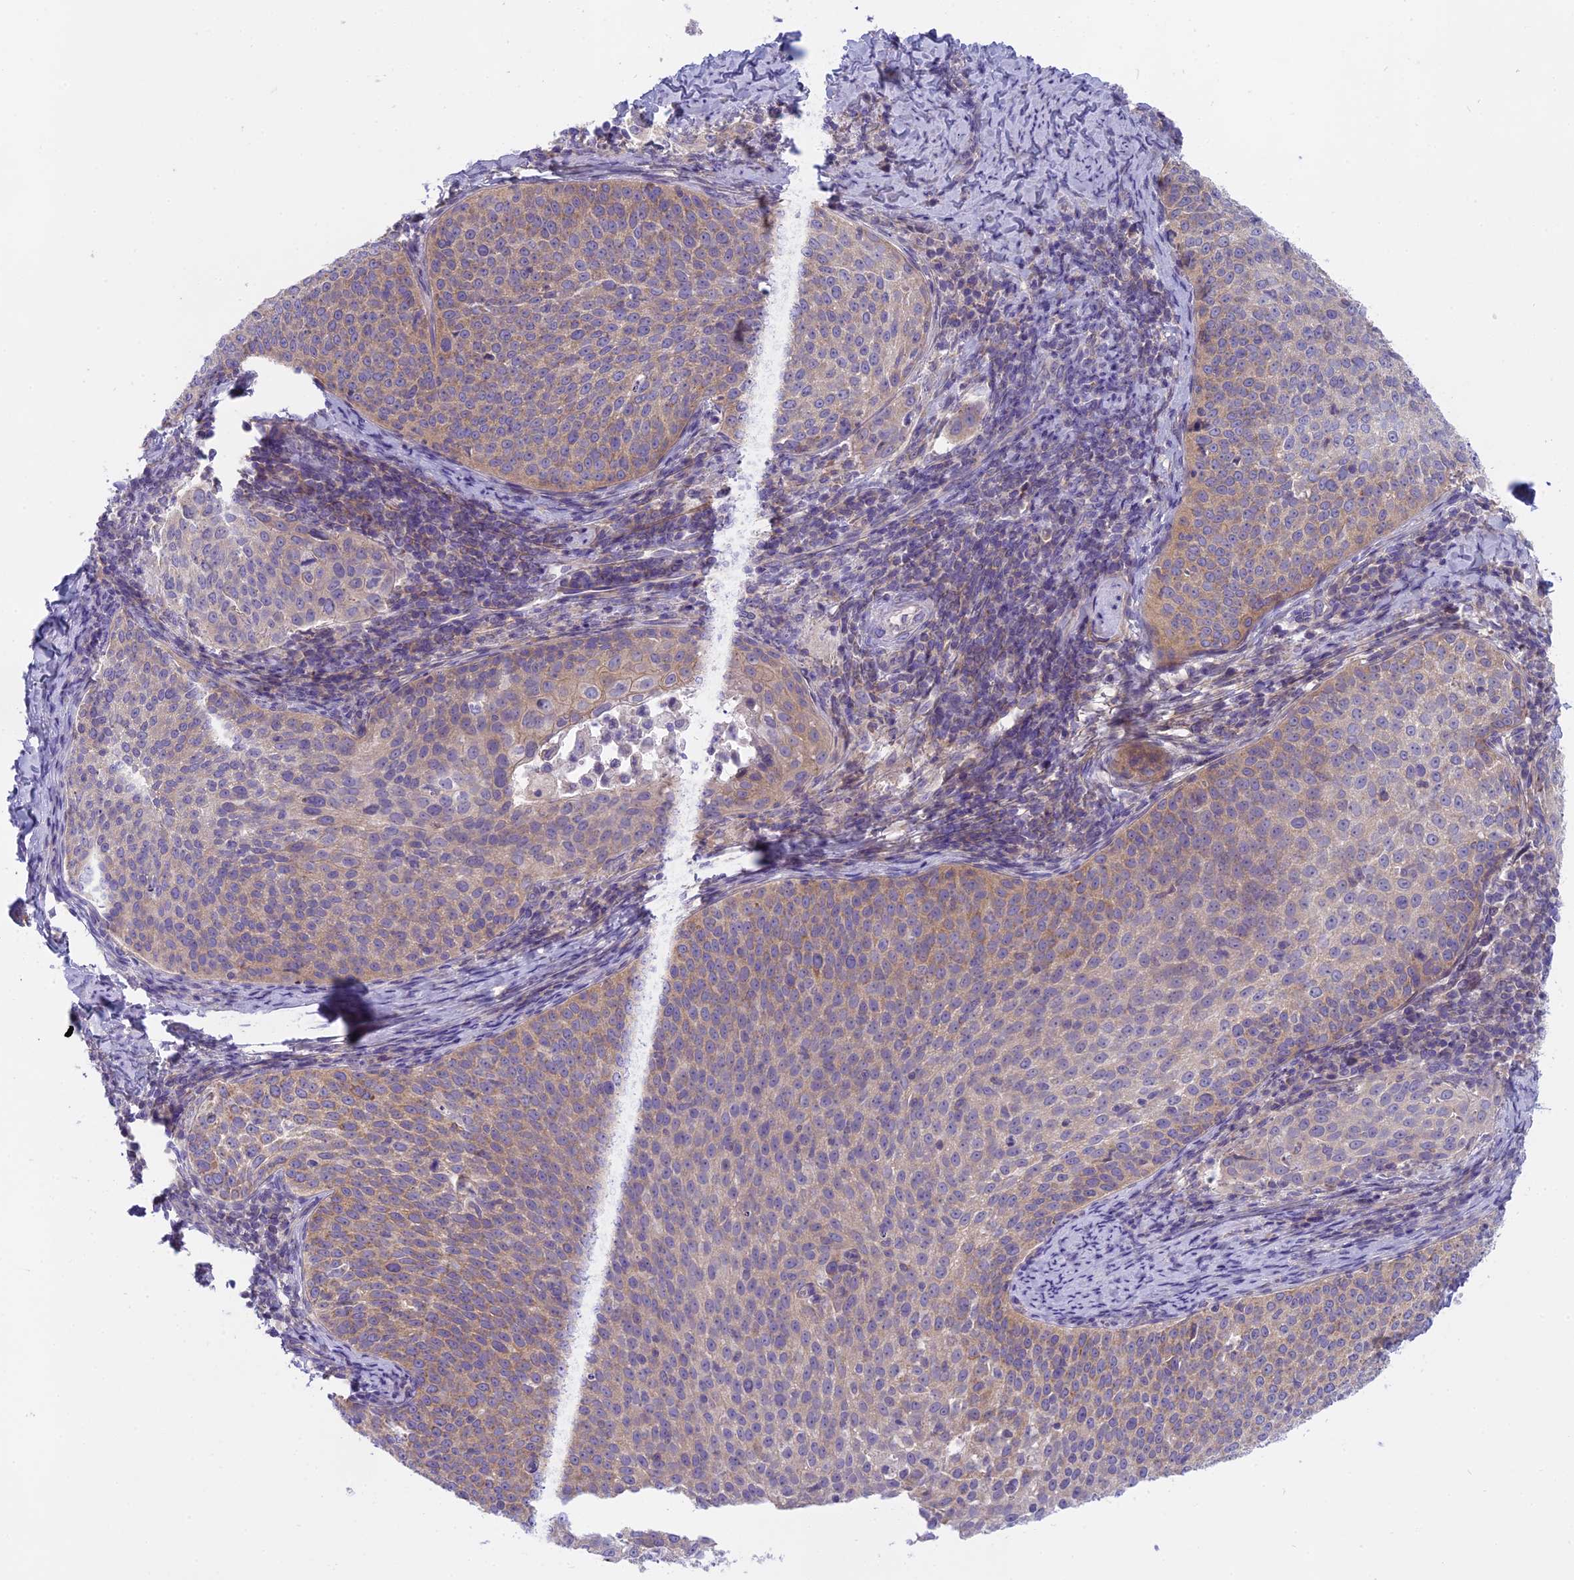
{"staining": {"intensity": "weak", "quantity": "25%-75%", "location": "cytoplasmic/membranous"}, "tissue": "cervical cancer", "cell_type": "Tumor cells", "image_type": "cancer", "snomed": [{"axis": "morphology", "description": "Squamous cell carcinoma, NOS"}, {"axis": "topography", "description": "Cervix"}], "caption": "Immunohistochemistry (IHC) of cervical cancer (squamous cell carcinoma) demonstrates low levels of weak cytoplasmic/membranous positivity in about 25%-75% of tumor cells.", "gene": "ARHGEF37", "patient": {"sex": "female", "age": 57}}